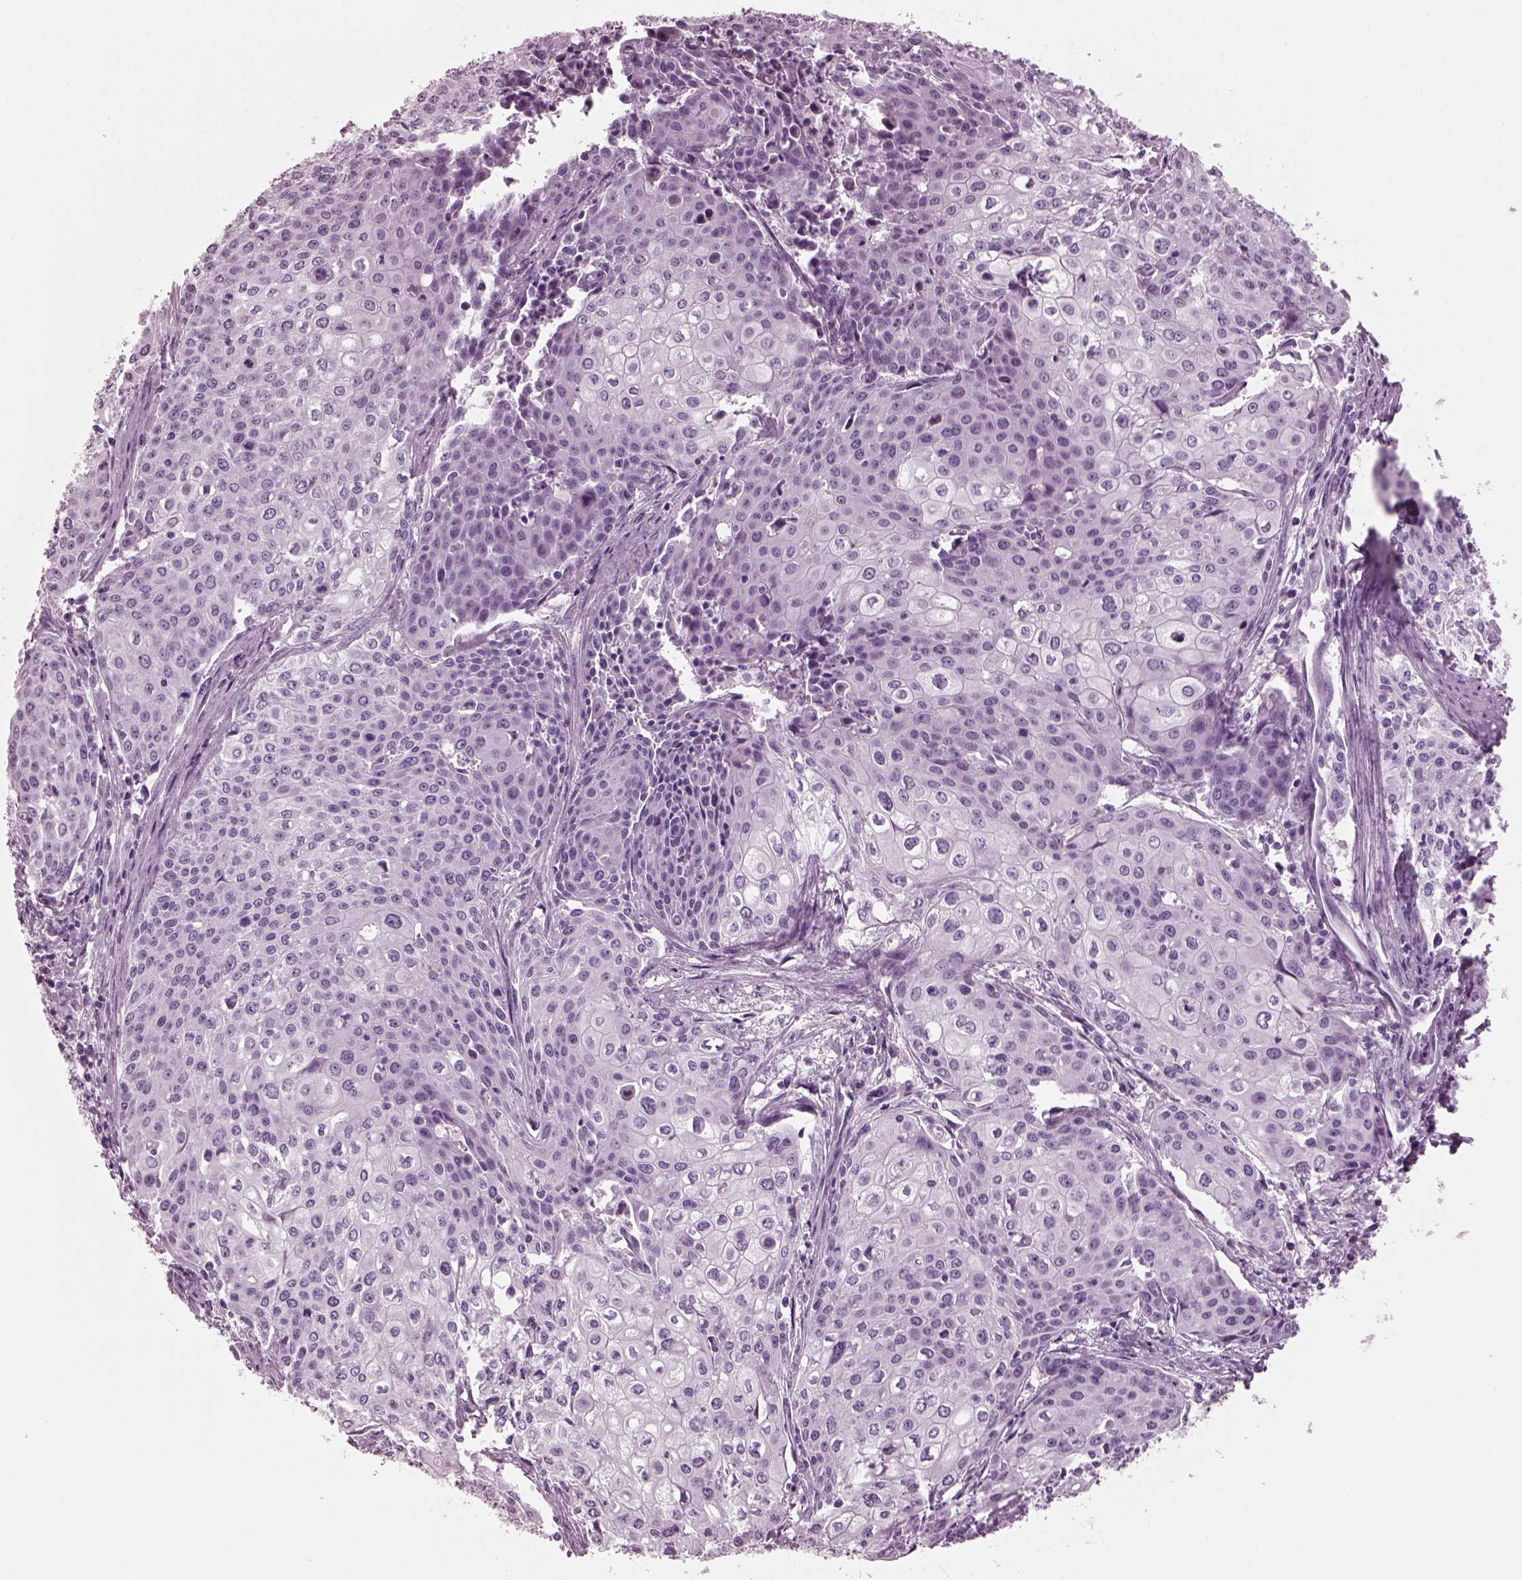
{"staining": {"intensity": "negative", "quantity": "none", "location": "none"}, "tissue": "cervical cancer", "cell_type": "Tumor cells", "image_type": "cancer", "snomed": [{"axis": "morphology", "description": "Squamous cell carcinoma, NOS"}, {"axis": "topography", "description": "Cervix"}], "caption": "This is an IHC histopathology image of cervical cancer (squamous cell carcinoma). There is no expression in tumor cells.", "gene": "KRTAP3-2", "patient": {"sex": "female", "age": 39}}